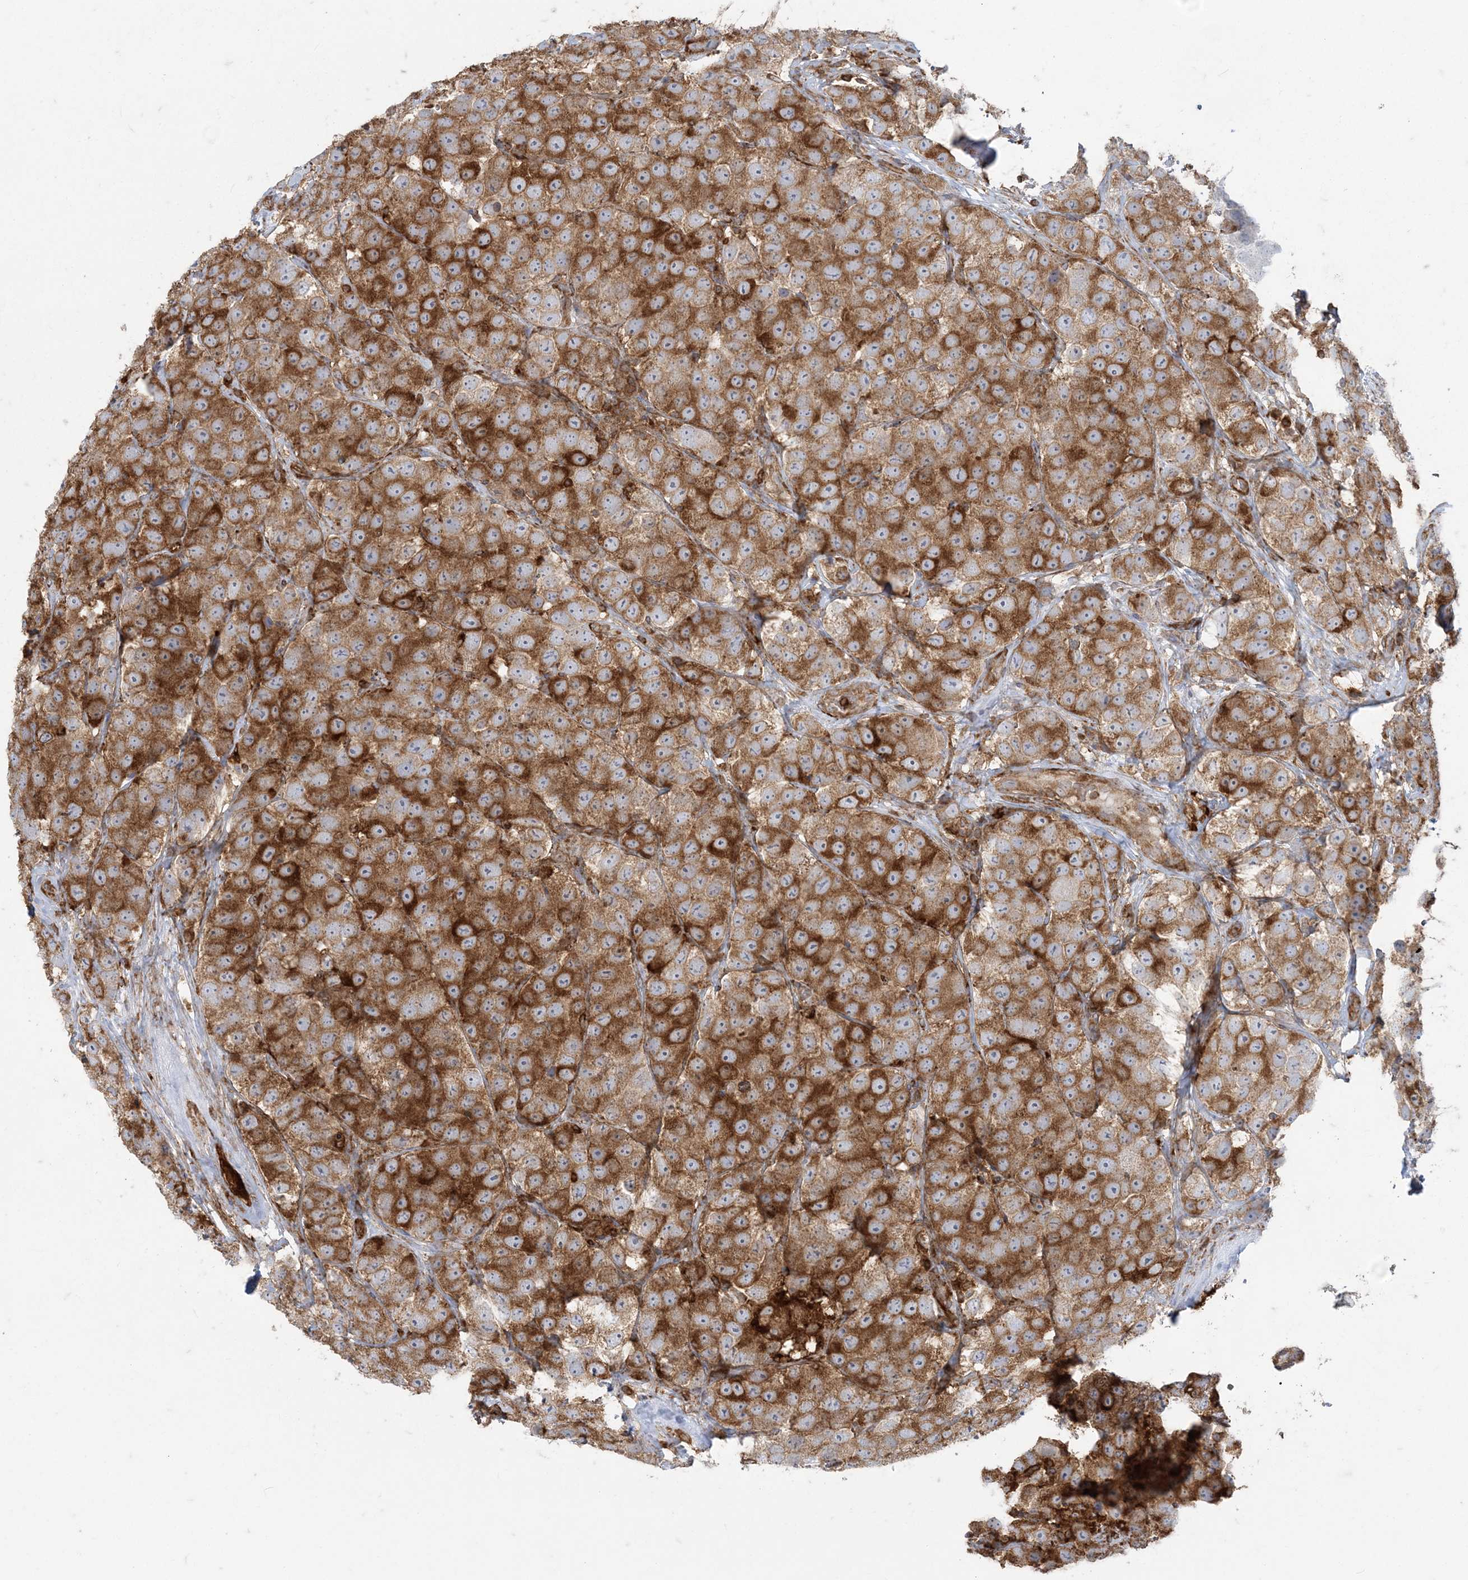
{"staining": {"intensity": "strong", "quantity": ">75%", "location": "cytoplasmic/membranous"}, "tissue": "testis cancer", "cell_type": "Tumor cells", "image_type": "cancer", "snomed": [{"axis": "morphology", "description": "Seminoma, NOS"}, {"axis": "topography", "description": "Testis"}], "caption": "Human seminoma (testis) stained for a protein (brown) exhibits strong cytoplasmic/membranous positive positivity in about >75% of tumor cells.", "gene": "DERL3", "patient": {"sex": "male", "age": 28}}